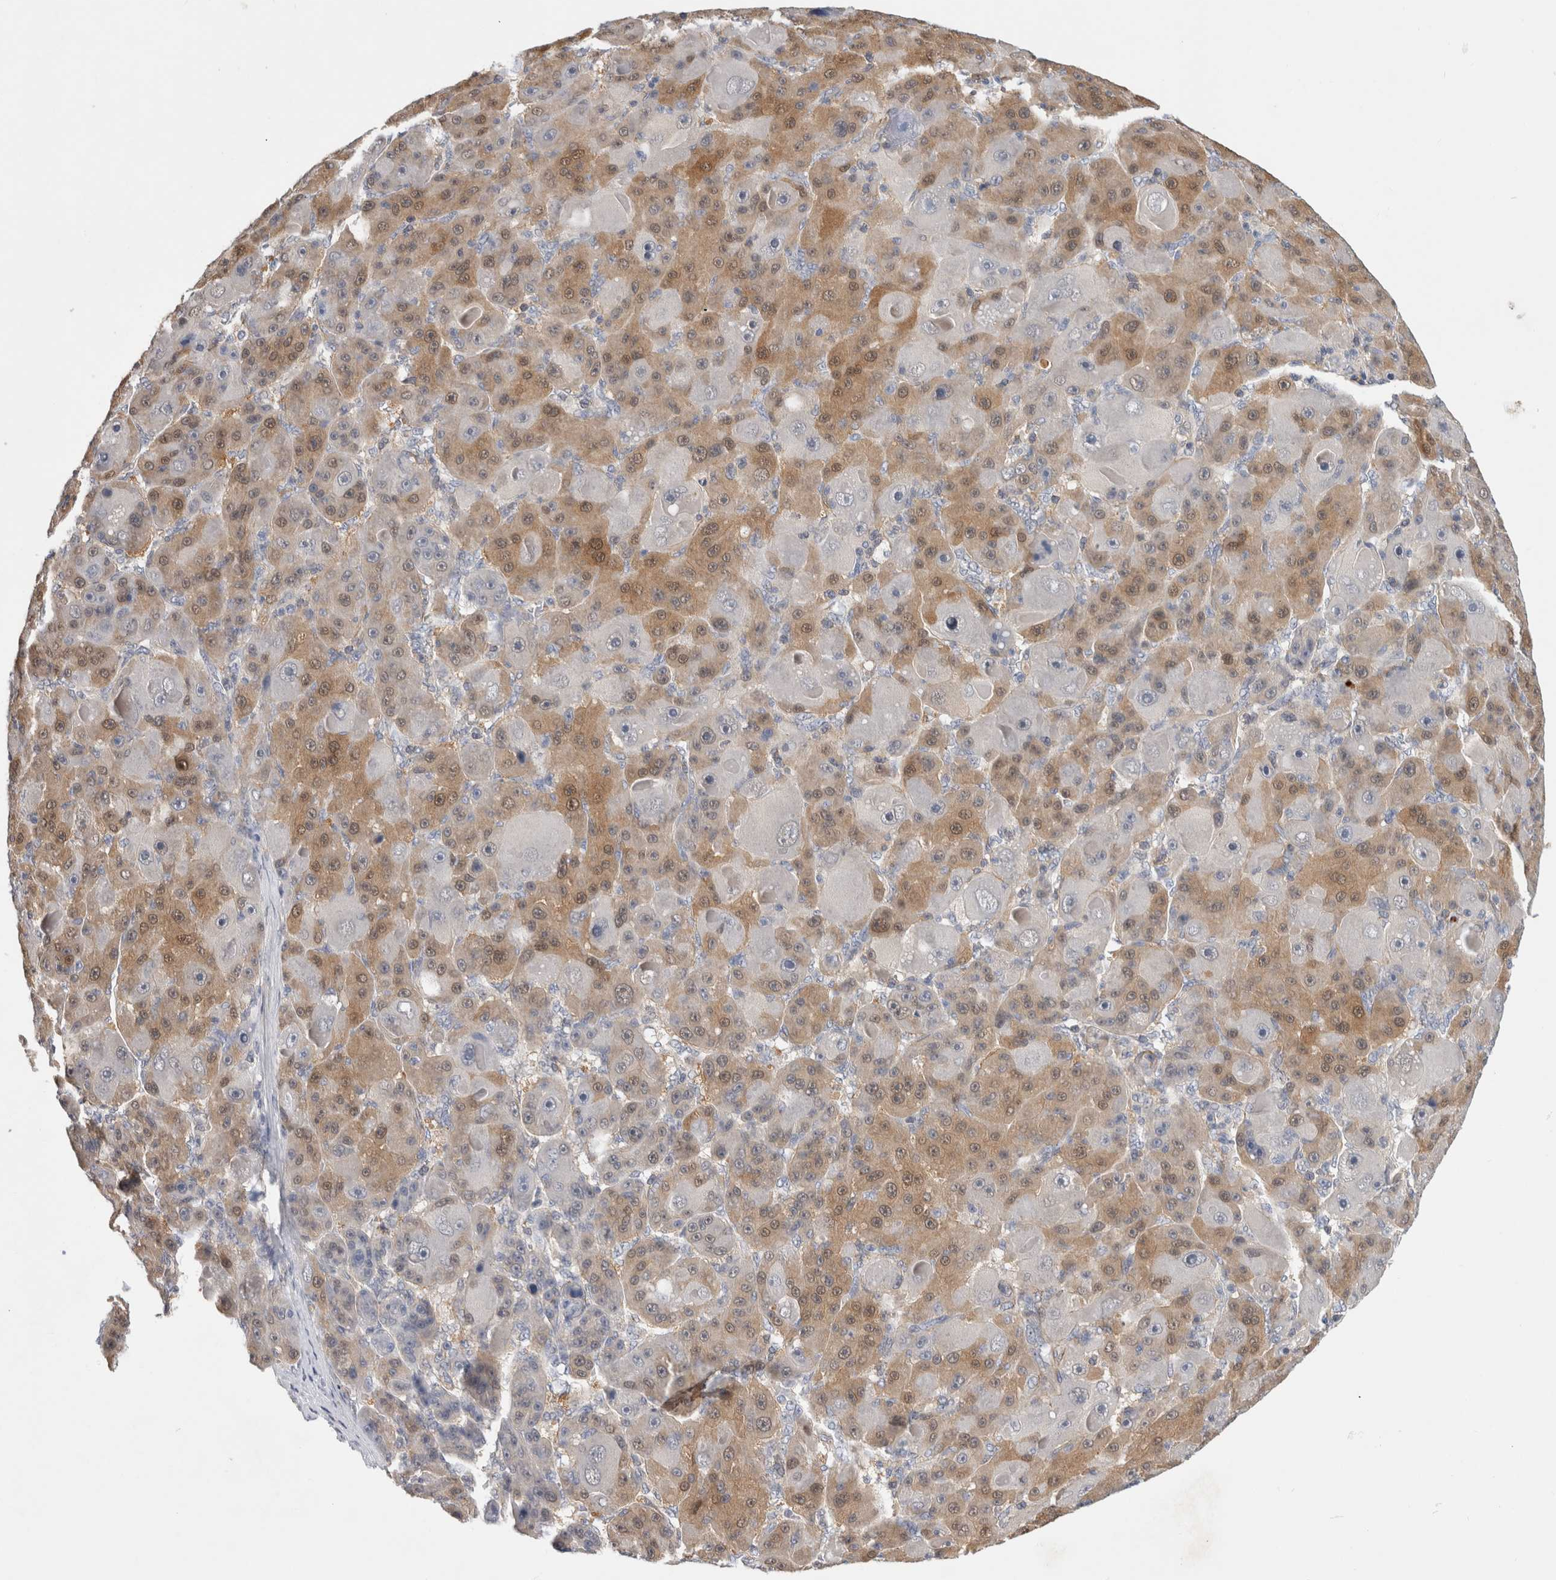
{"staining": {"intensity": "moderate", "quantity": "25%-75%", "location": "cytoplasmic/membranous,nuclear"}, "tissue": "liver cancer", "cell_type": "Tumor cells", "image_type": "cancer", "snomed": [{"axis": "morphology", "description": "Carcinoma, Hepatocellular, NOS"}, {"axis": "topography", "description": "Liver"}], "caption": "High-power microscopy captured an immunohistochemistry photomicrograph of hepatocellular carcinoma (liver), revealing moderate cytoplasmic/membranous and nuclear expression in about 25%-75% of tumor cells. Nuclei are stained in blue.", "gene": "PGM1", "patient": {"sex": "male", "age": 76}}